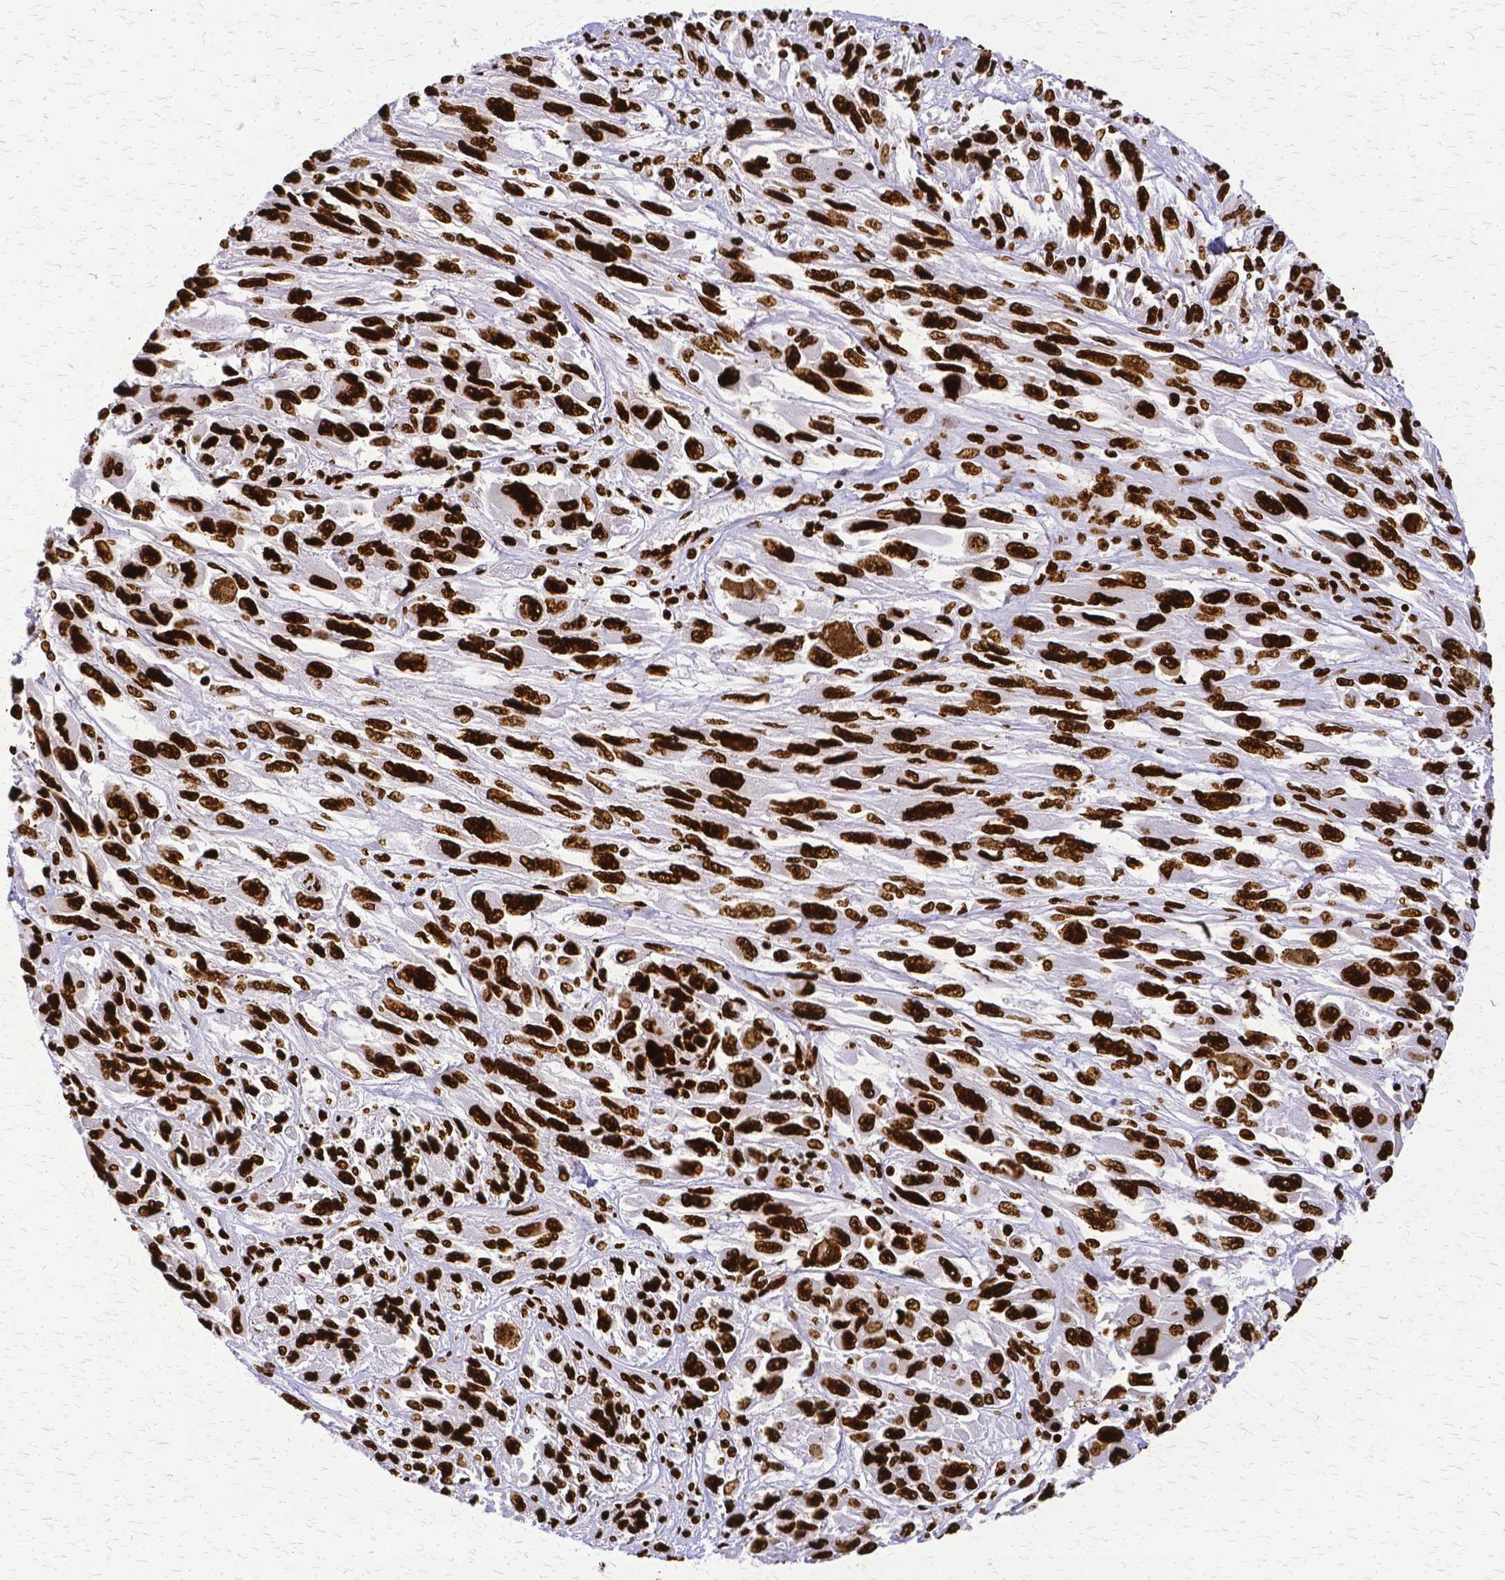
{"staining": {"intensity": "strong", "quantity": ">75%", "location": "nuclear"}, "tissue": "melanoma", "cell_type": "Tumor cells", "image_type": "cancer", "snomed": [{"axis": "morphology", "description": "Malignant melanoma, NOS"}, {"axis": "topography", "description": "Skin"}], "caption": "Human melanoma stained for a protein (brown) displays strong nuclear positive expression in approximately >75% of tumor cells.", "gene": "SFPQ", "patient": {"sex": "female", "age": 91}}